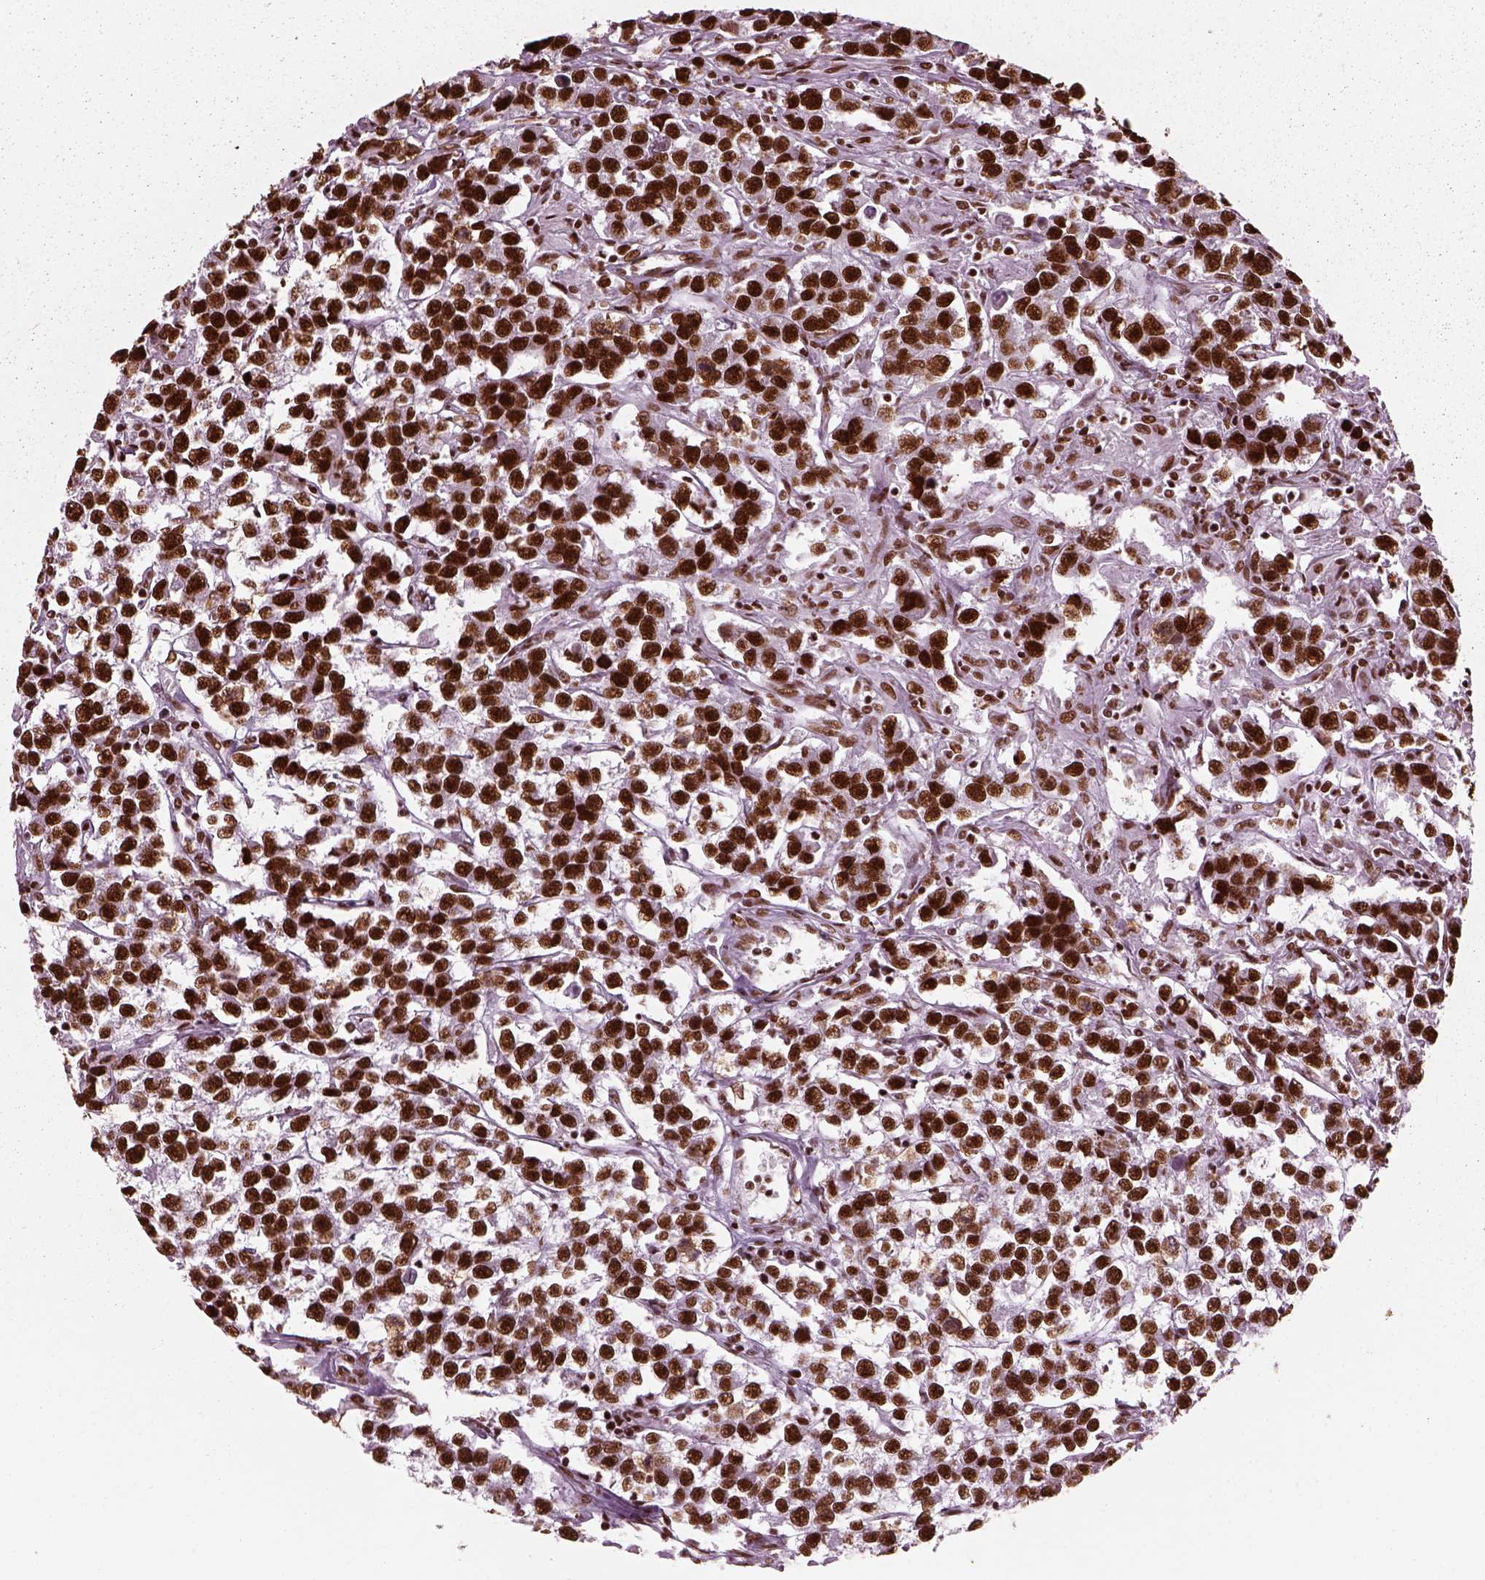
{"staining": {"intensity": "strong", "quantity": ">75%", "location": "nuclear"}, "tissue": "testis cancer", "cell_type": "Tumor cells", "image_type": "cancer", "snomed": [{"axis": "morphology", "description": "Seminoma, NOS"}, {"axis": "topography", "description": "Testis"}], "caption": "This image shows testis cancer stained with immunohistochemistry to label a protein in brown. The nuclear of tumor cells show strong positivity for the protein. Nuclei are counter-stained blue.", "gene": "CBFA2T3", "patient": {"sex": "male", "age": 59}}